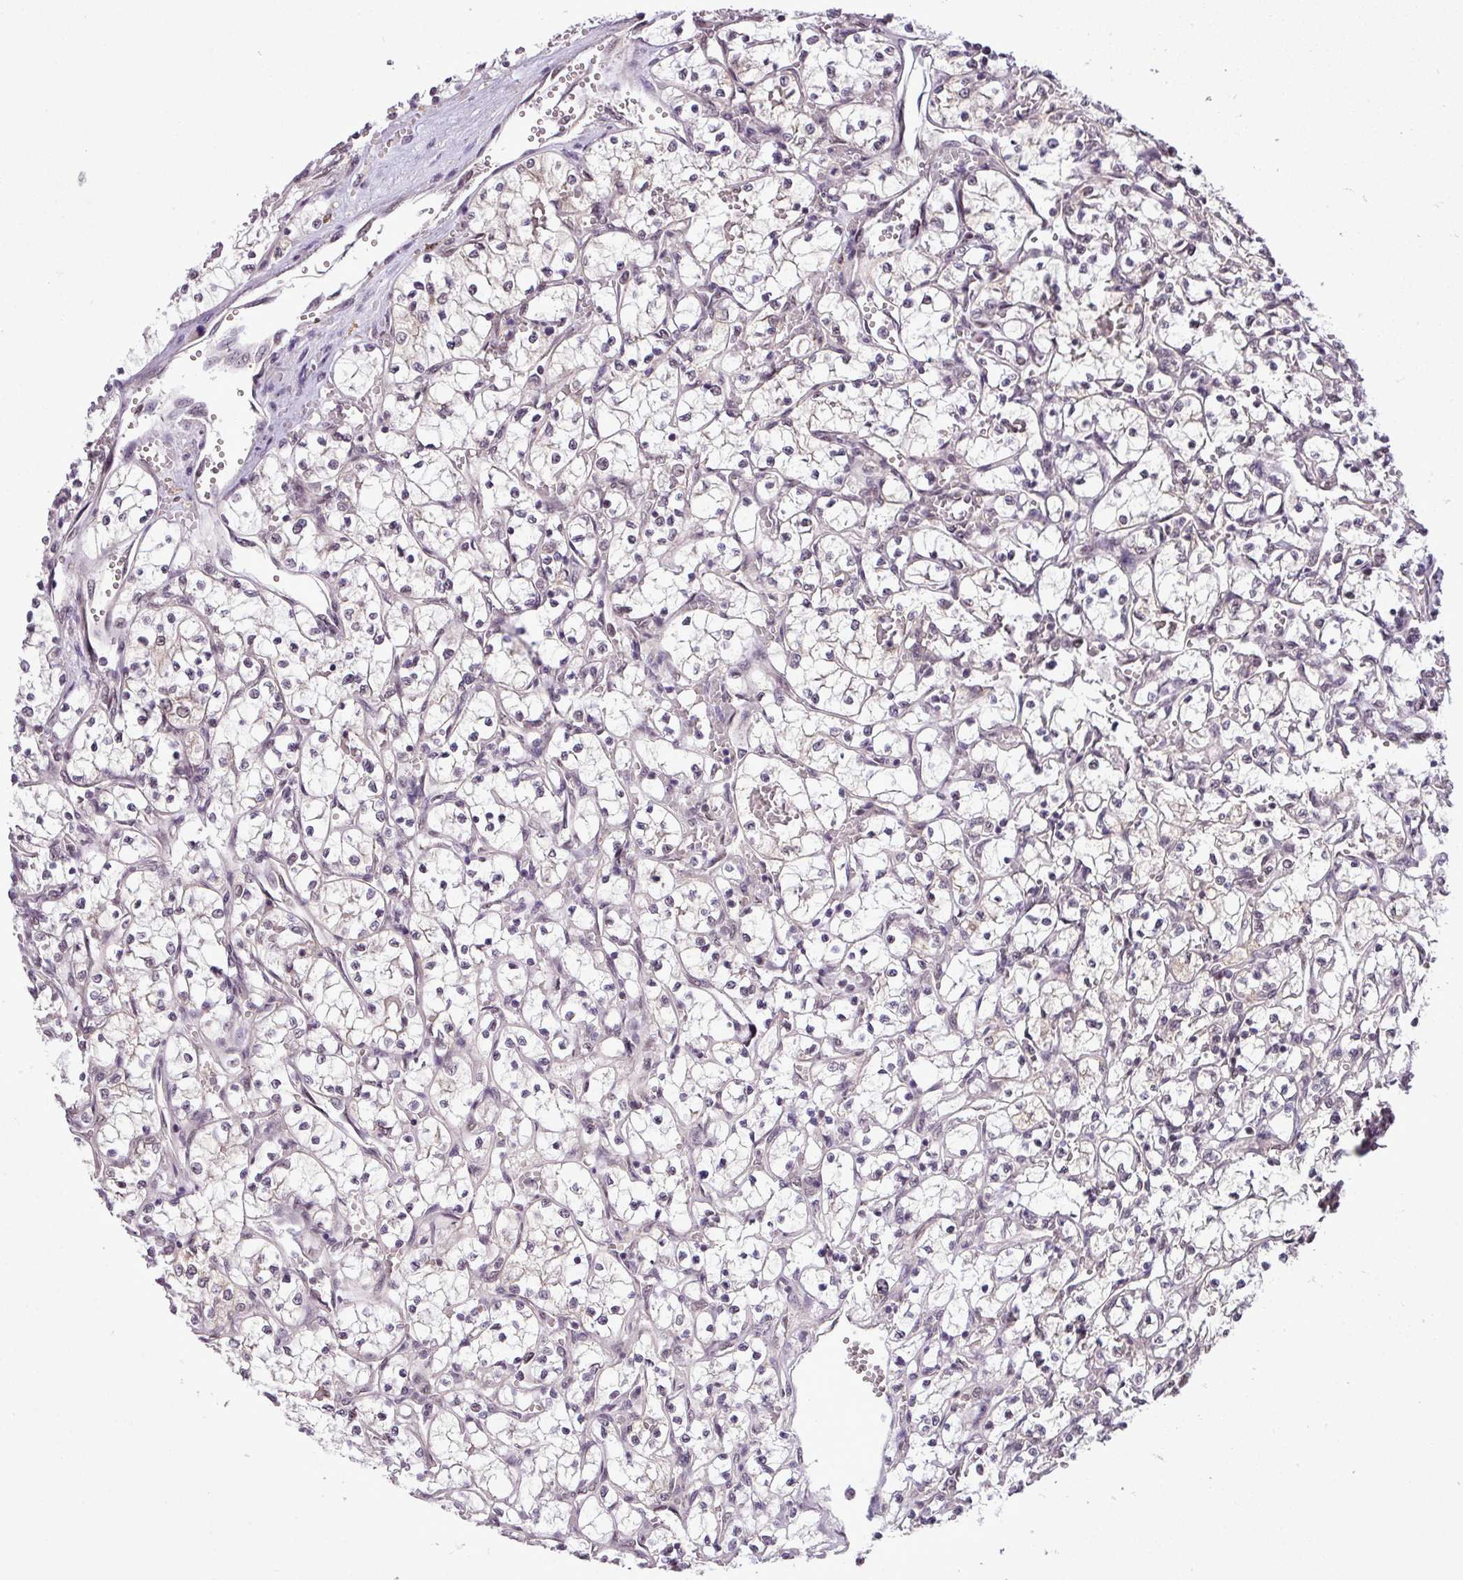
{"staining": {"intensity": "weak", "quantity": "<25%", "location": "nuclear"}, "tissue": "renal cancer", "cell_type": "Tumor cells", "image_type": "cancer", "snomed": [{"axis": "morphology", "description": "Adenocarcinoma, NOS"}, {"axis": "topography", "description": "Kidney"}], "caption": "Tumor cells show no significant positivity in adenocarcinoma (renal). (DAB (3,3'-diaminobenzidine) immunohistochemistry (IHC) with hematoxylin counter stain).", "gene": "MFHAS1", "patient": {"sex": "female", "age": 69}}